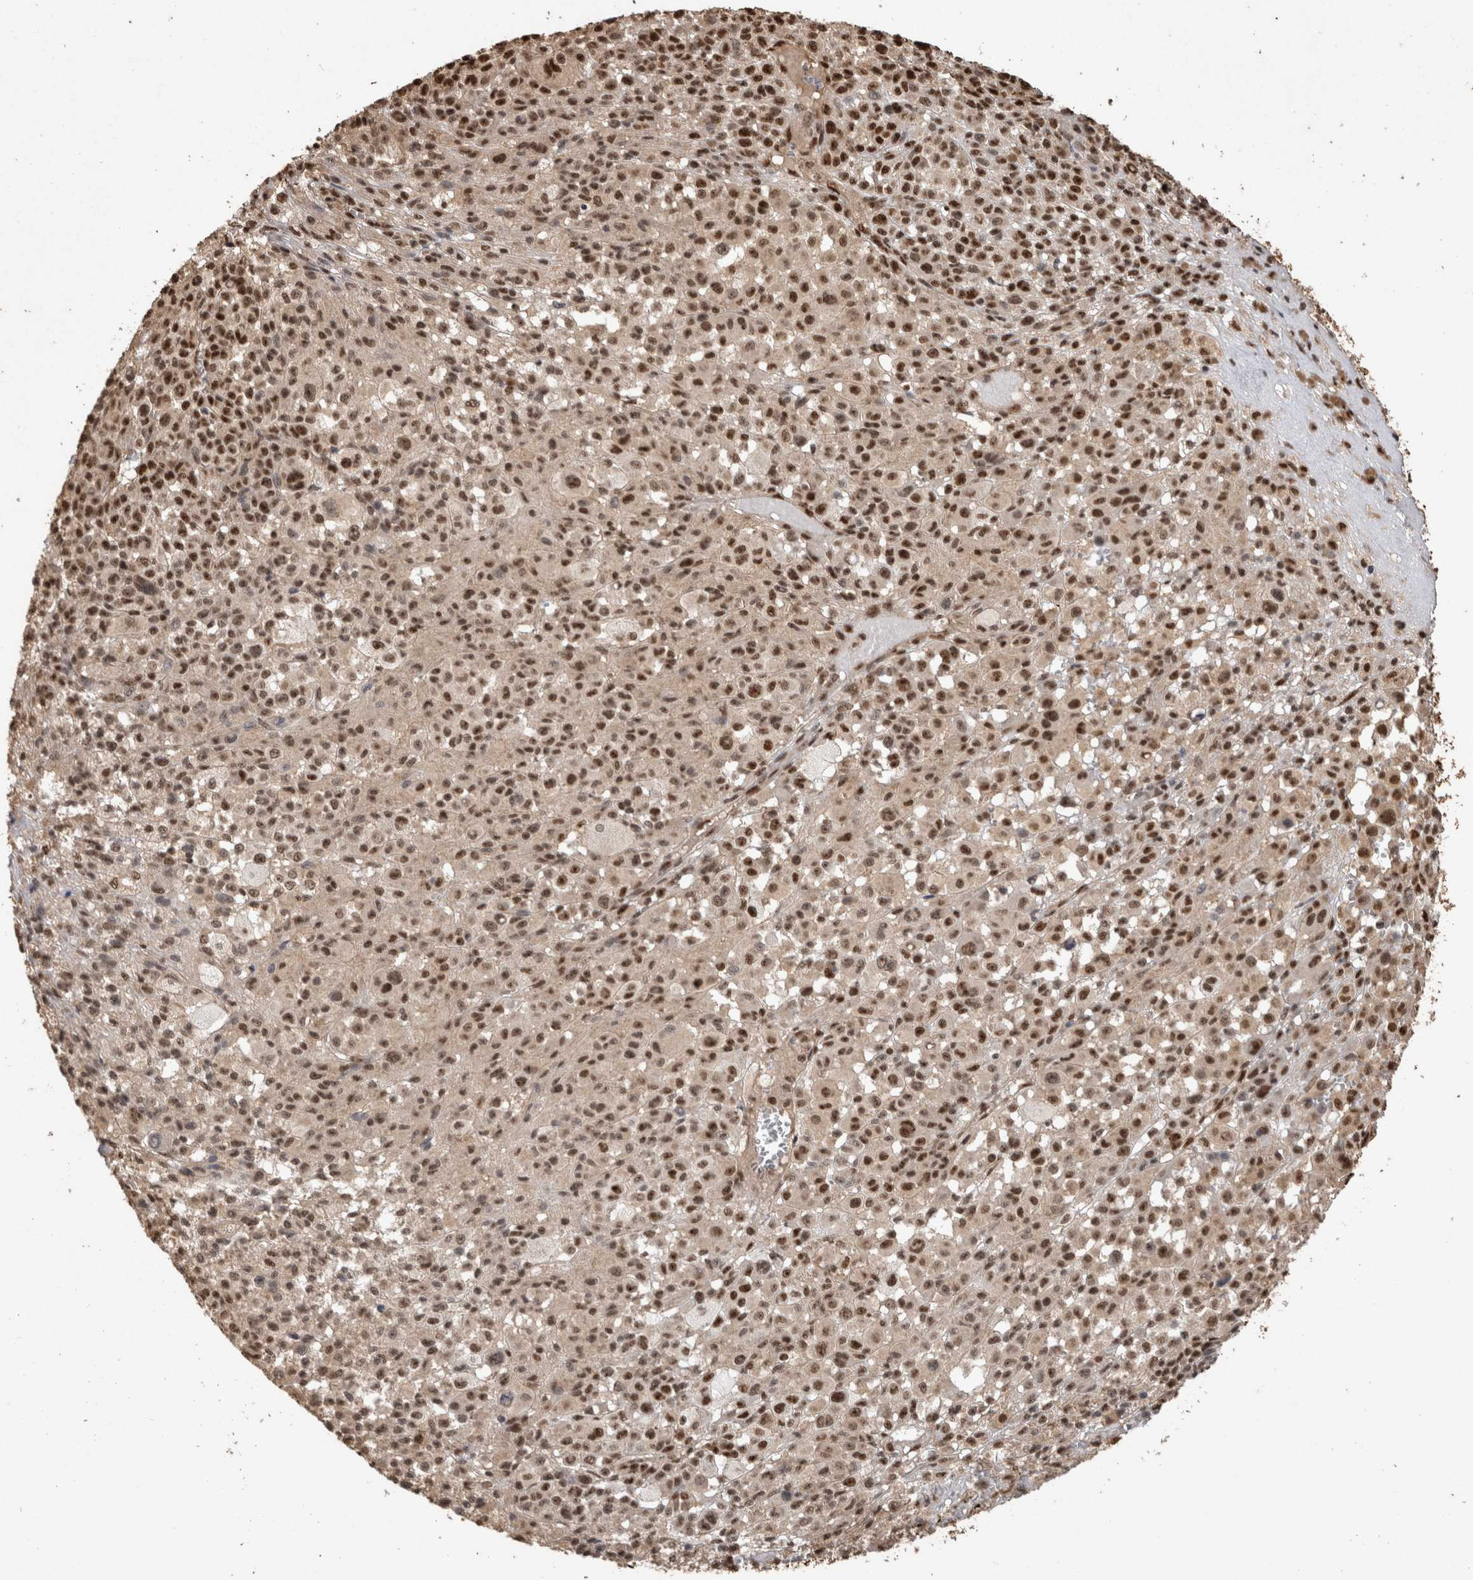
{"staining": {"intensity": "strong", "quantity": "25%-75%", "location": "nuclear"}, "tissue": "melanoma", "cell_type": "Tumor cells", "image_type": "cancer", "snomed": [{"axis": "morphology", "description": "Malignant melanoma, Metastatic site"}, {"axis": "topography", "description": "Skin"}], "caption": "About 25%-75% of tumor cells in melanoma demonstrate strong nuclear protein expression as visualized by brown immunohistochemical staining.", "gene": "RAD50", "patient": {"sex": "female", "age": 74}}